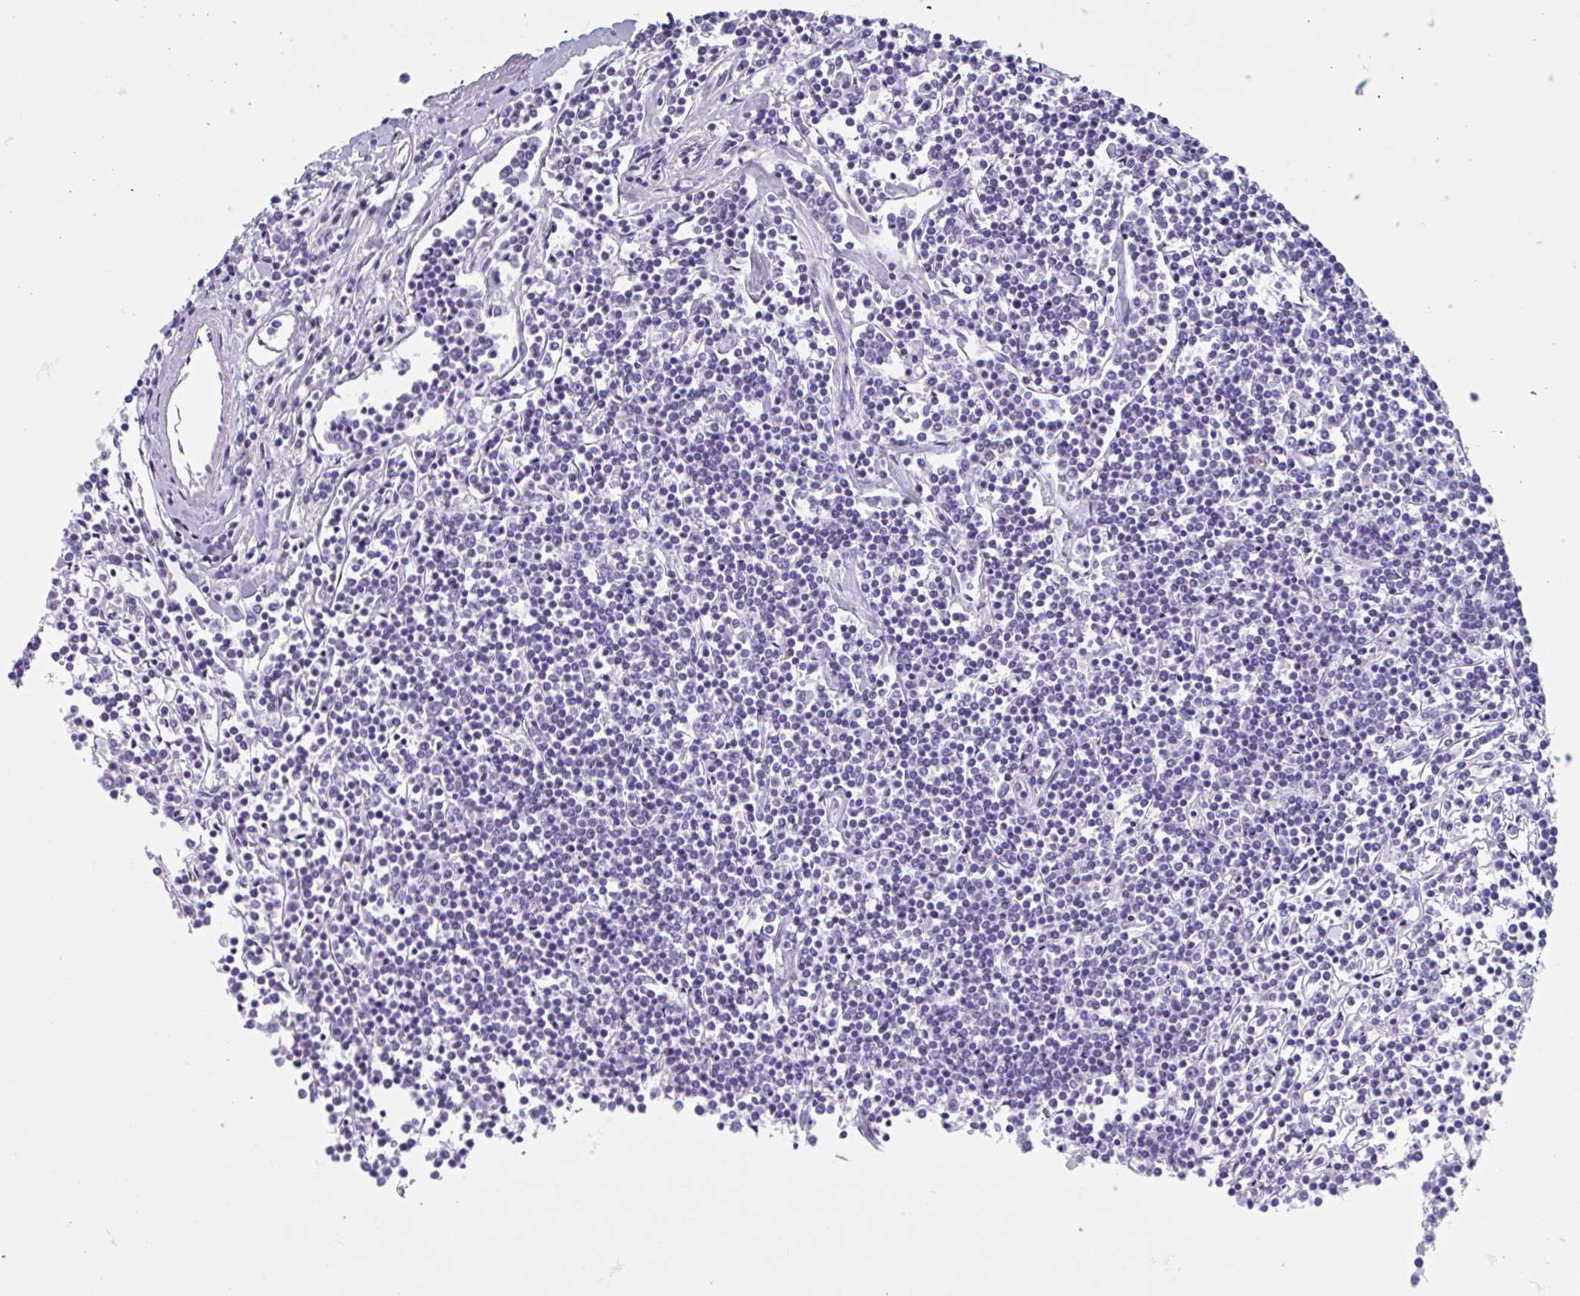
{"staining": {"intensity": "negative", "quantity": "none", "location": "none"}, "tissue": "lymphoma", "cell_type": "Tumor cells", "image_type": "cancer", "snomed": [{"axis": "morphology", "description": "Malignant lymphoma, non-Hodgkin's type, Low grade"}, {"axis": "topography", "description": "Spleen"}], "caption": "Immunohistochemical staining of malignant lymphoma, non-Hodgkin's type (low-grade) shows no significant expression in tumor cells.", "gene": "USP35", "patient": {"sex": "female", "age": 19}}